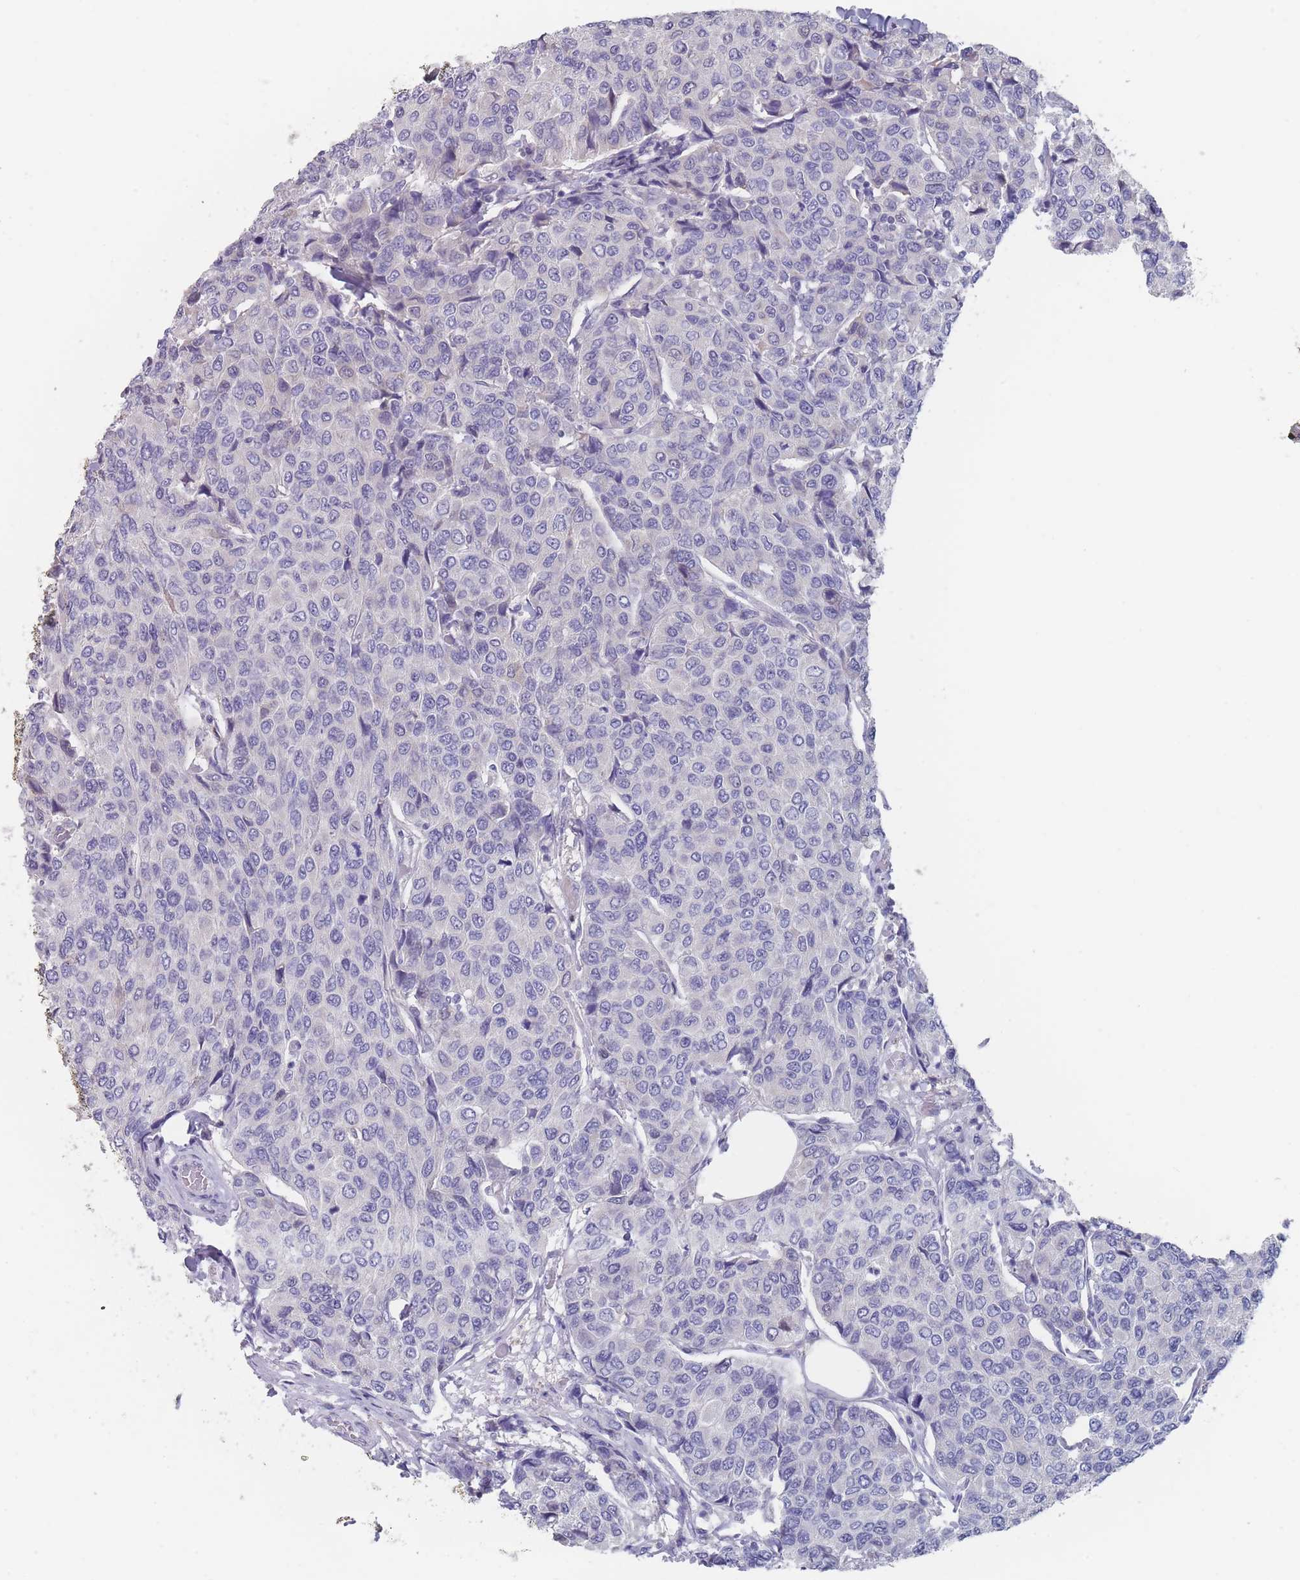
{"staining": {"intensity": "negative", "quantity": "none", "location": "none"}, "tissue": "breast cancer", "cell_type": "Tumor cells", "image_type": "cancer", "snomed": [{"axis": "morphology", "description": "Duct carcinoma"}, {"axis": "topography", "description": "Breast"}], "caption": "Tumor cells are negative for brown protein staining in breast infiltrating ductal carcinoma.", "gene": "CYP51A1", "patient": {"sex": "female", "age": 55}}